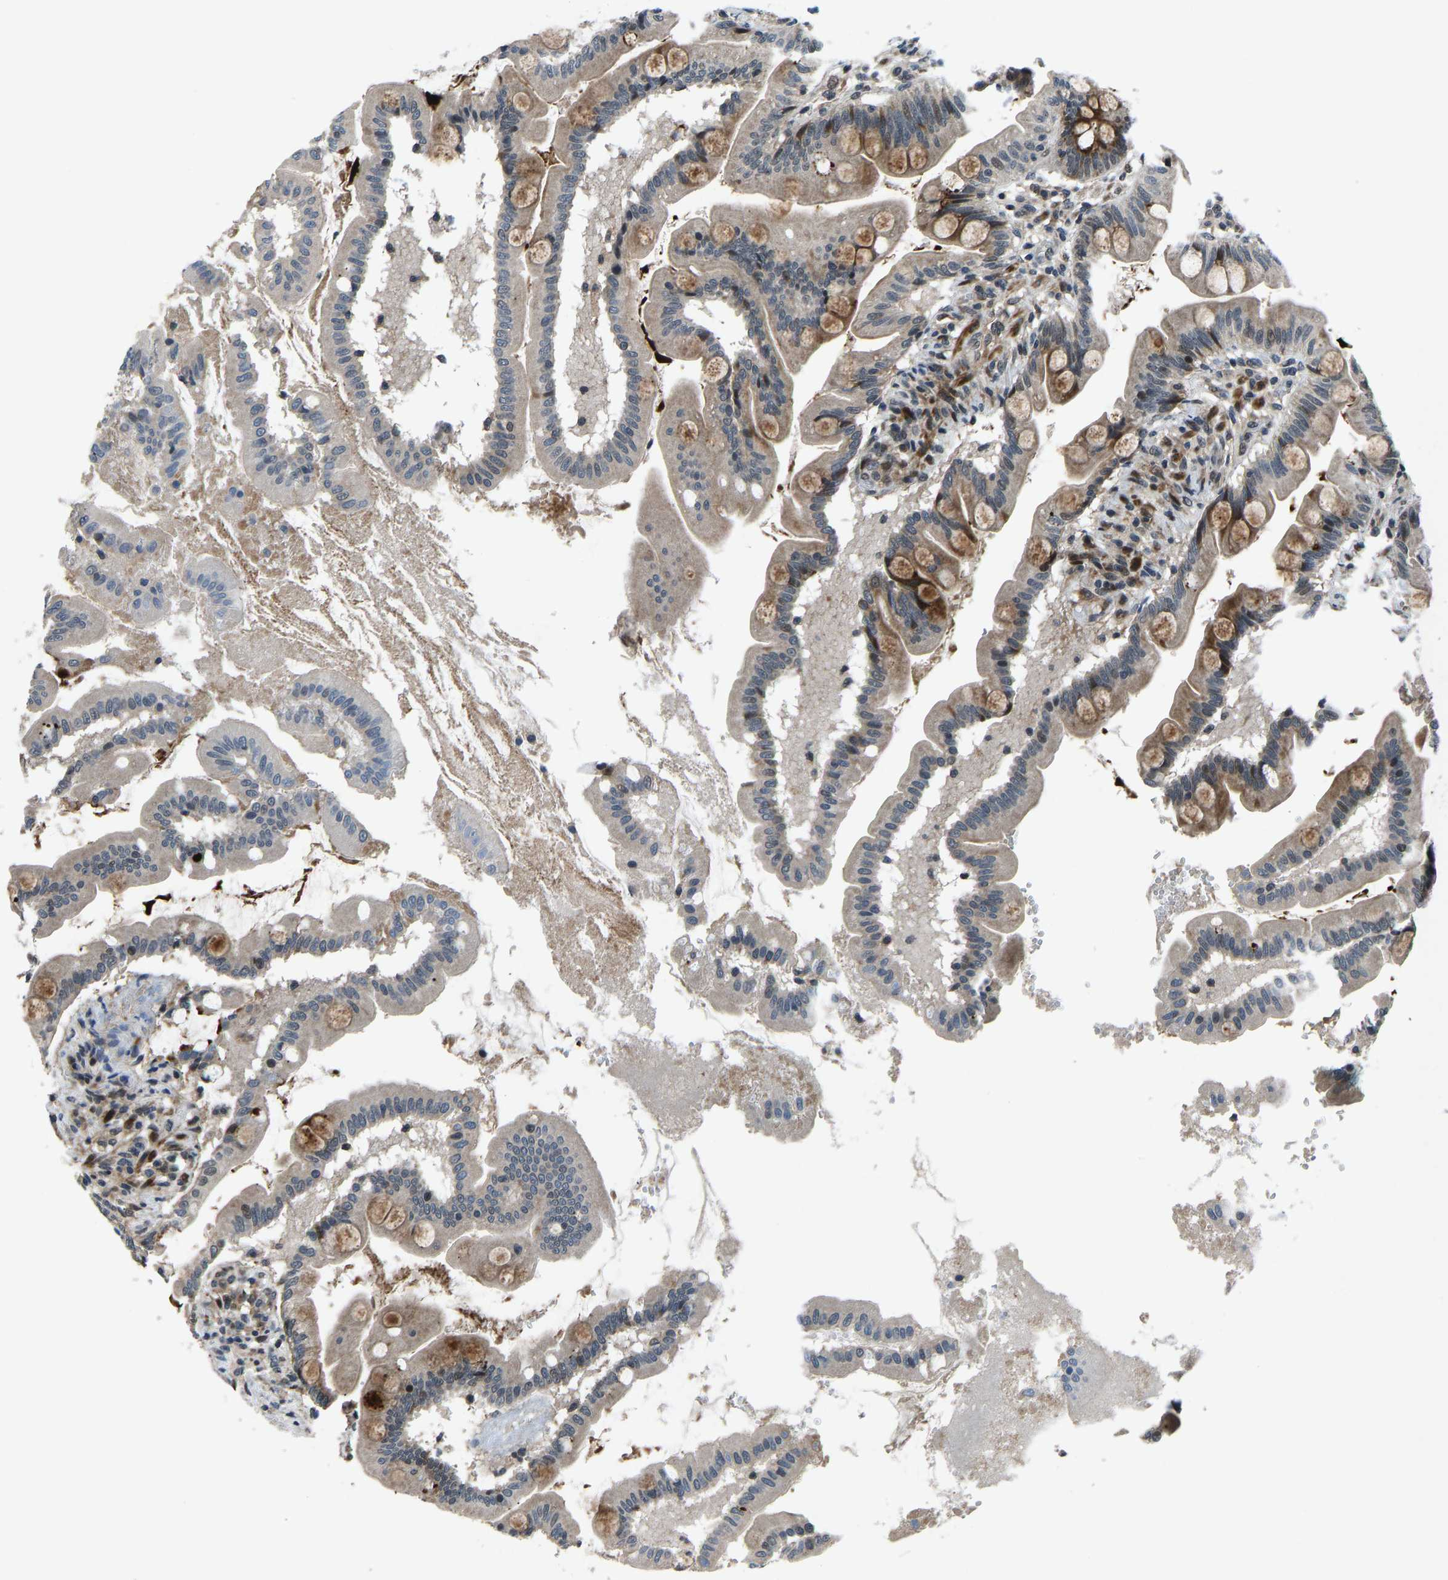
{"staining": {"intensity": "strong", "quantity": "25%-75%", "location": "cytoplasmic/membranous"}, "tissue": "small intestine", "cell_type": "Glandular cells", "image_type": "normal", "snomed": [{"axis": "morphology", "description": "Normal tissue, NOS"}, {"axis": "topography", "description": "Small intestine"}], "caption": "Approximately 25%-75% of glandular cells in unremarkable small intestine display strong cytoplasmic/membranous protein positivity as visualized by brown immunohistochemical staining.", "gene": "RLIM", "patient": {"sex": "female", "age": 56}}